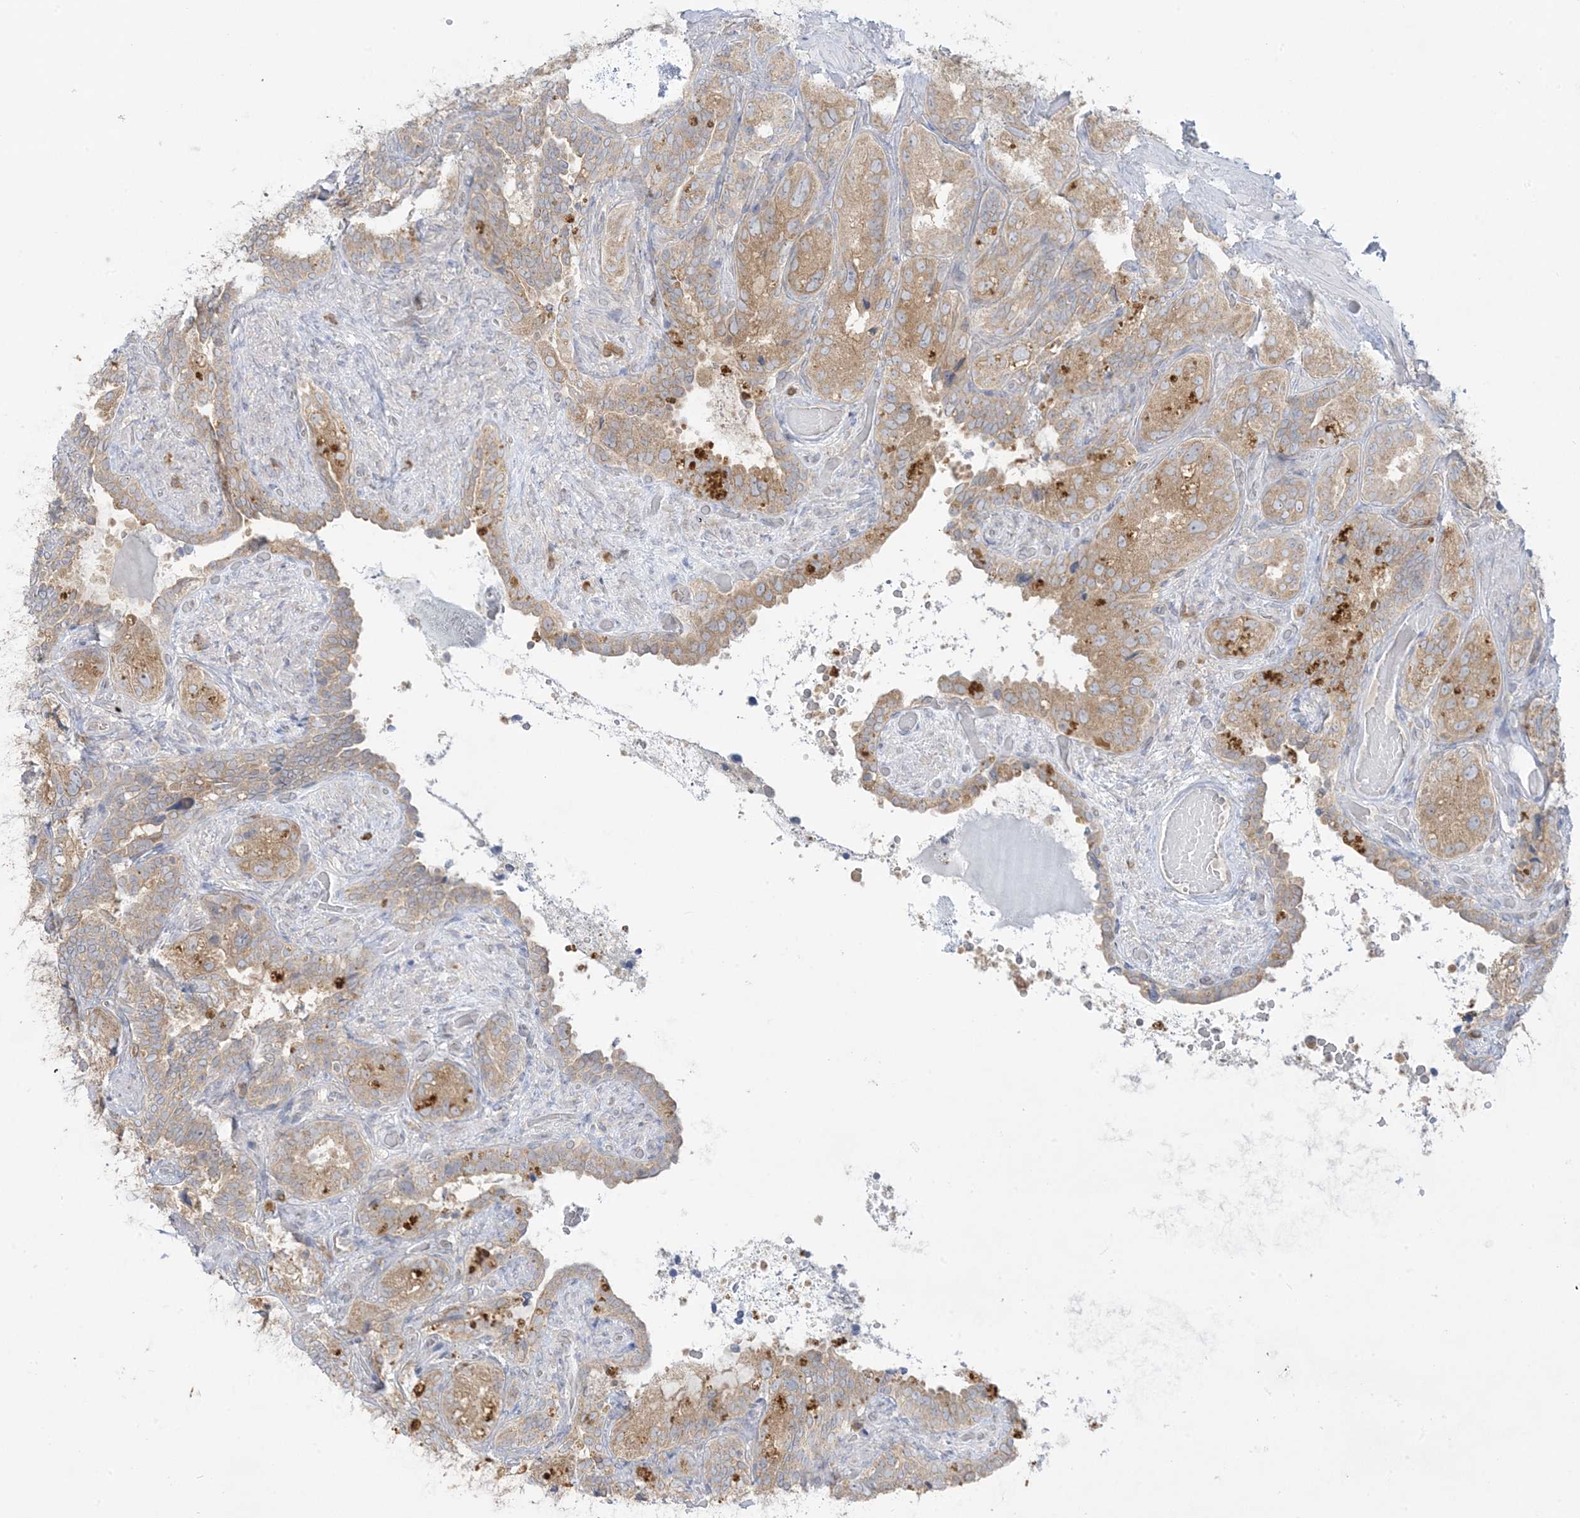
{"staining": {"intensity": "moderate", "quantity": ">75%", "location": "cytoplasmic/membranous"}, "tissue": "seminal vesicle", "cell_type": "Glandular cells", "image_type": "normal", "snomed": [{"axis": "morphology", "description": "Normal tissue, NOS"}, {"axis": "topography", "description": "Seminal veicle"}, {"axis": "topography", "description": "Peripheral nerve tissue"}], "caption": "IHC (DAB) staining of benign seminal vesicle demonstrates moderate cytoplasmic/membranous protein positivity in about >75% of glandular cells.", "gene": "RPP40", "patient": {"sex": "male", "age": 67}}